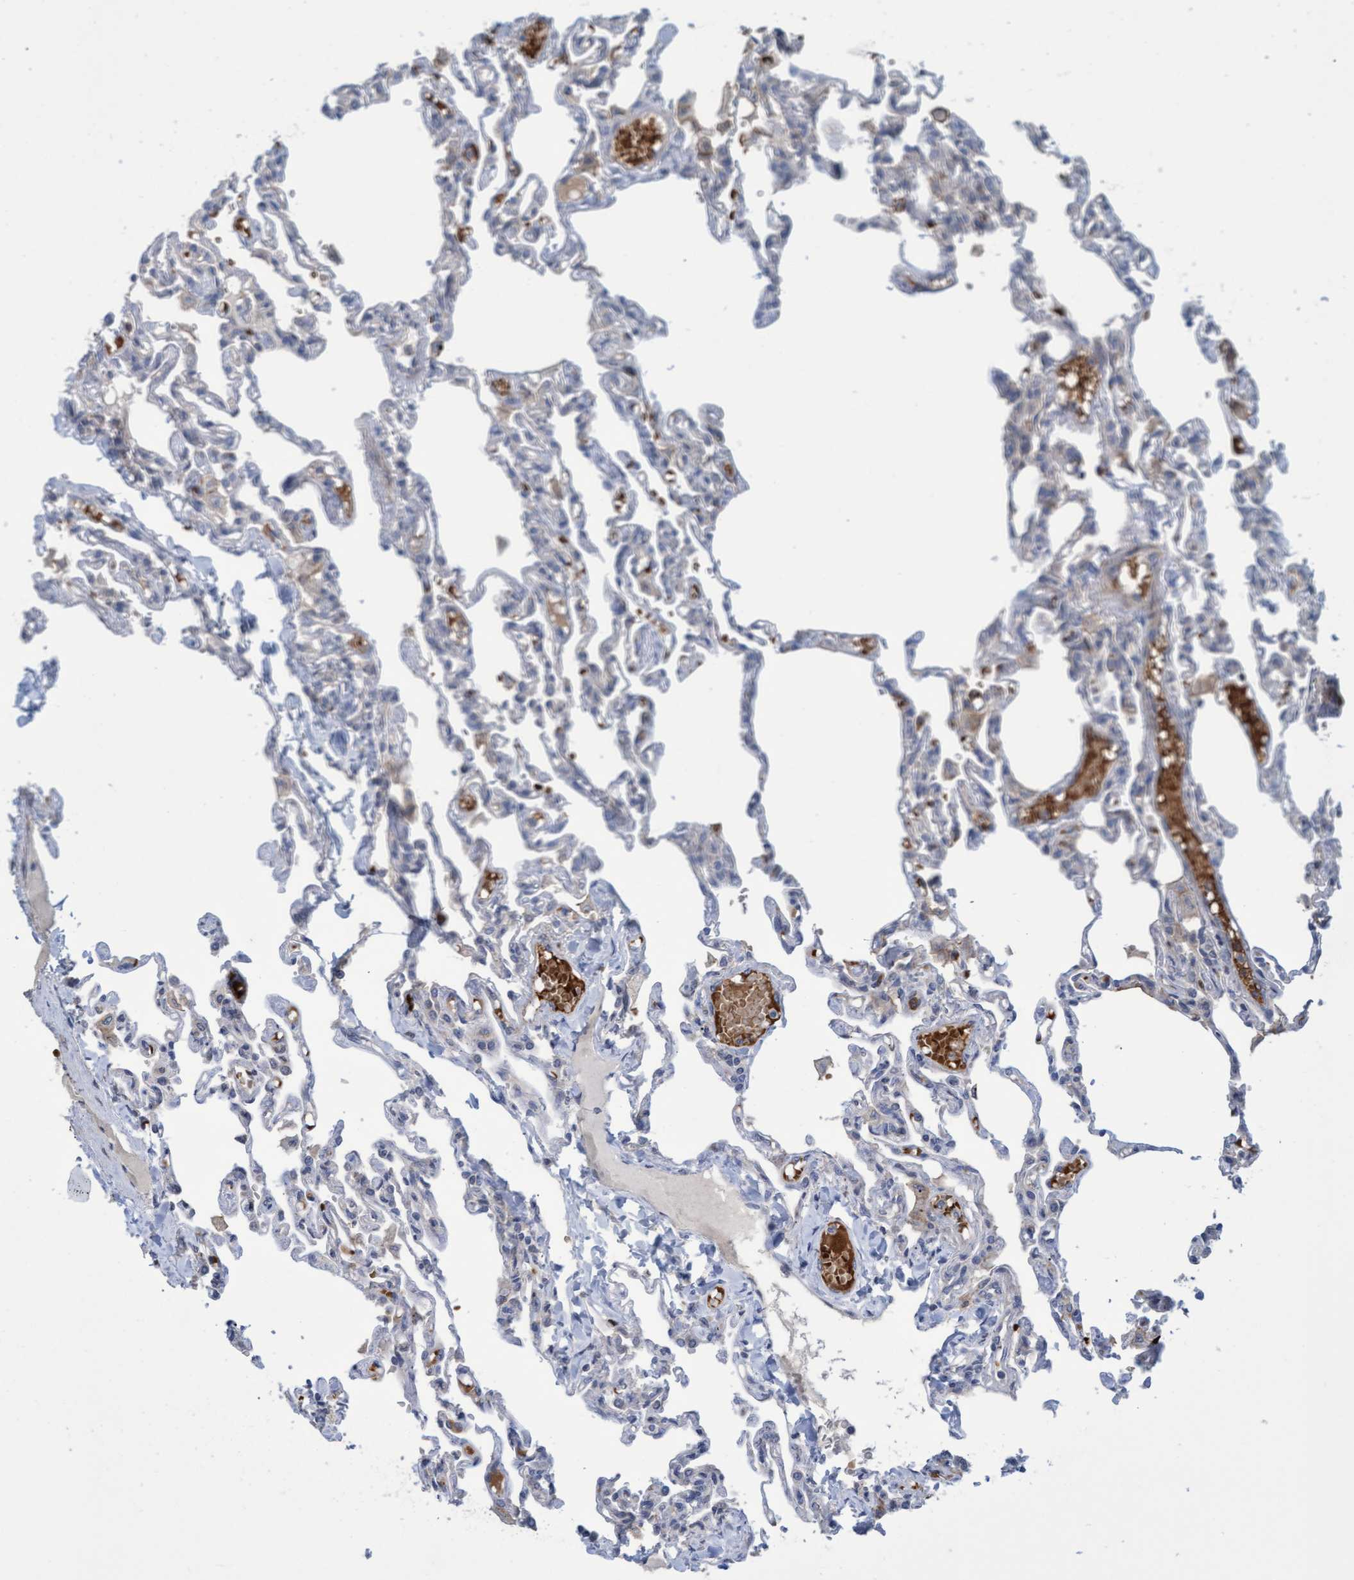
{"staining": {"intensity": "weak", "quantity": "<25%", "location": "cytoplasmic/membranous"}, "tissue": "lung", "cell_type": "Alveolar cells", "image_type": "normal", "snomed": [{"axis": "morphology", "description": "Normal tissue, NOS"}, {"axis": "topography", "description": "Lung"}], "caption": "Immunohistochemistry micrograph of normal lung stained for a protein (brown), which exhibits no staining in alveolar cells. The staining is performed using DAB (3,3'-diaminobenzidine) brown chromogen with nuclei counter-stained in using hematoxylin.", "gene": "NAA15", "patient": {"sex": "male", "age": 21}}